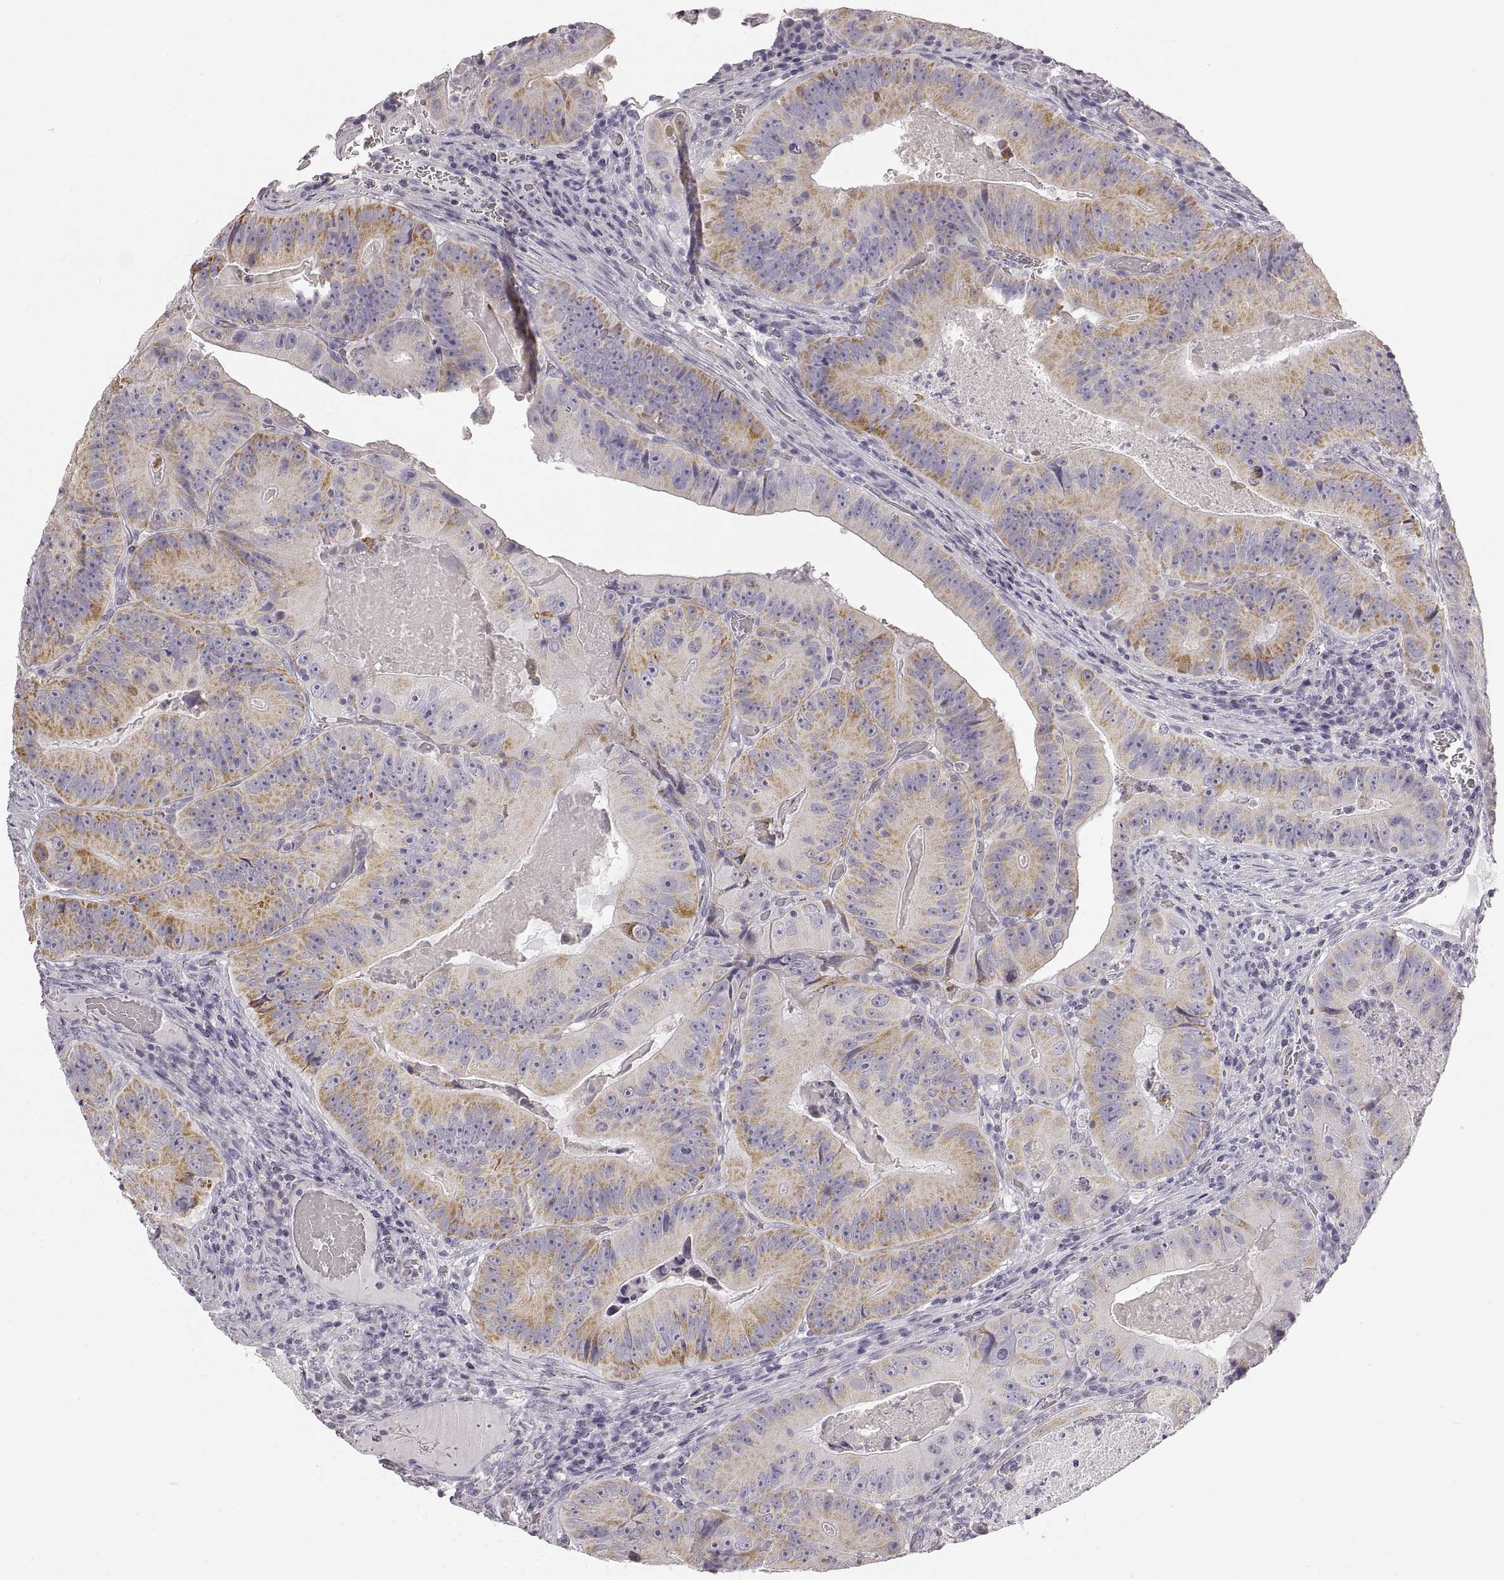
{"staining": {"intensity": "weak", "quantity": ">75%", "location": "cytoplasmic/membranous"}, "tissue": "colorectal cancer", "cell_type": "Tumor cells", "image_type": "cancer", "snomed": [{"axis": "morphology", "description": "Adenocarcinoma, NOS"}, {"axis": "topography", "description": "Colon"}], "caption": "This micrograph reveals adenocarcinoma (colorectal) stained with immunohistochemistry (IHC) to label a protein in brown. The cytoplasmic/membranous of tumor cells show weak positivity for the protein. Nuclei are counter-stained blue.", "gene": "RDH13", "patient": {"sex": "female", "age": 86}}